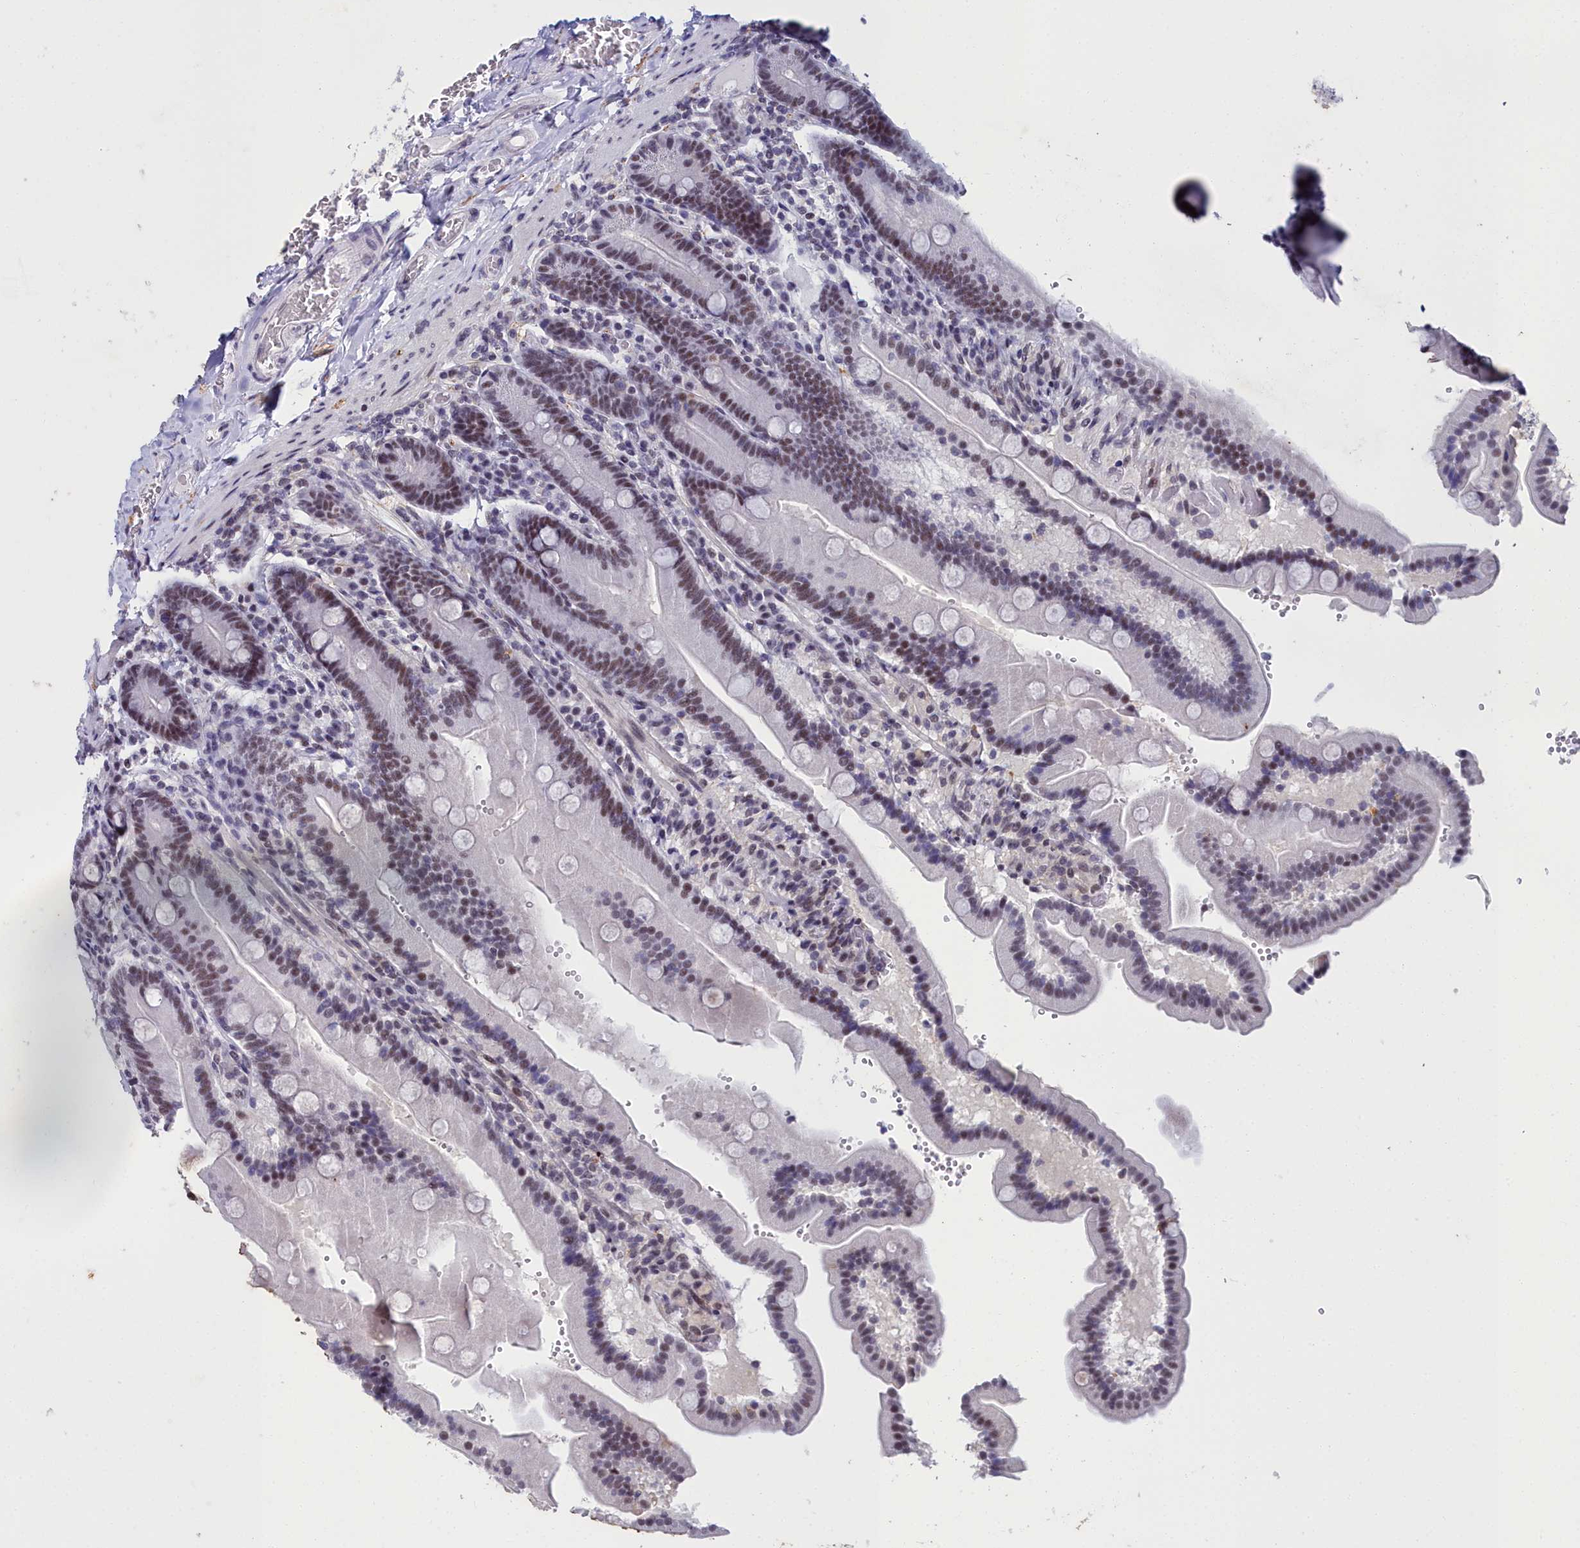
{"staining": {"intensity": "moderate", "quantity": "25%-75%", "location": "nuclear"}, "tissue": "duodenum", "cell_type": "Glandular cells", "image_type": "normal", "snomed": [{"axis": "morphology", "description": "Normal tissue, NOS"}, {"axis": "topography", "description": "Duodenum"}], "caption": "Brown immunohistochemical staining in unremarkable human duodenum demonstrates moderate nuclear expression in approximately 25%-75% of glandular cells. (IHC, brightfield microscopy, high magnification).", "gene": "CCDC97", "patient": {"sex": "female", "age": 62}}